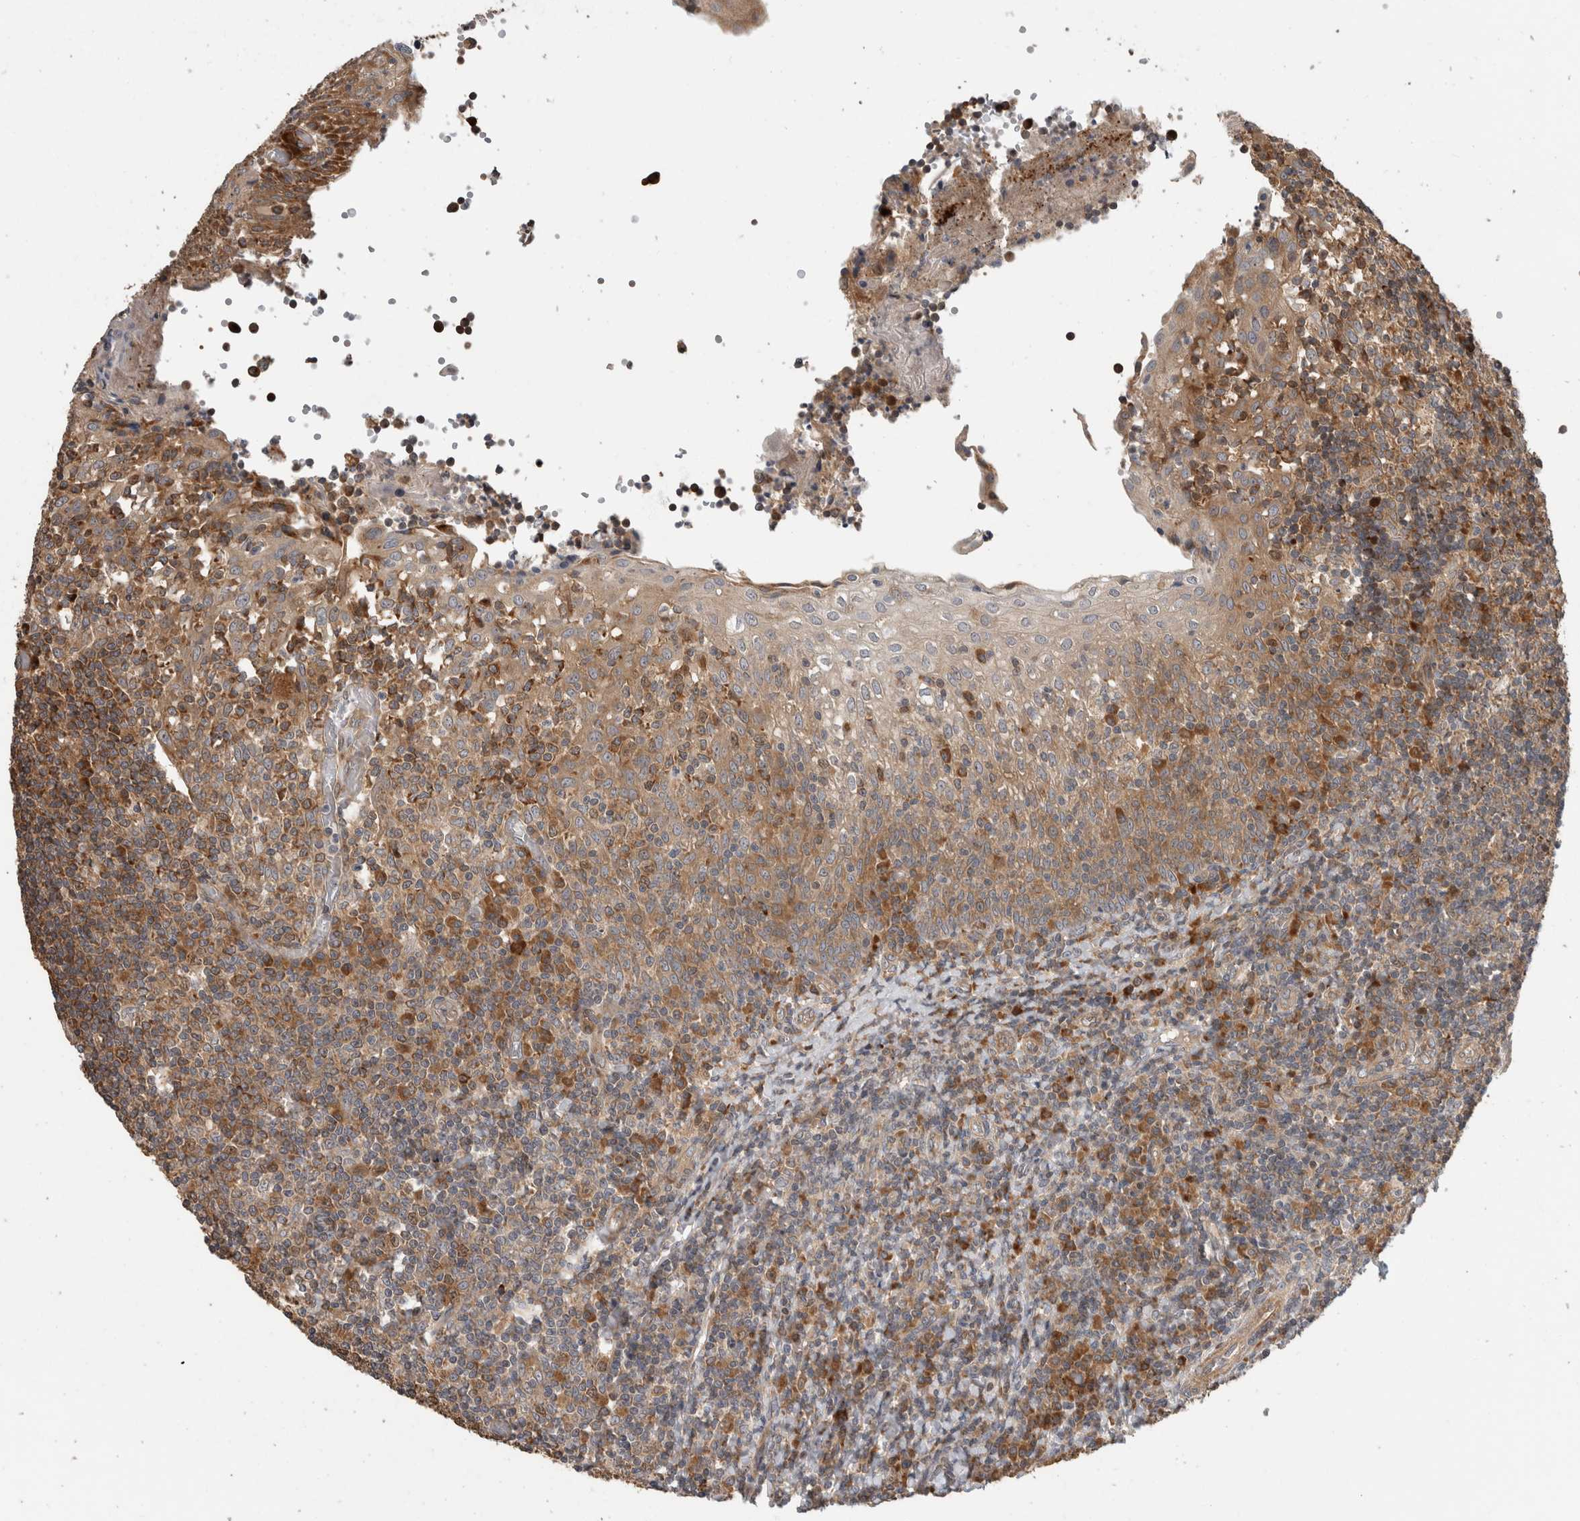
{"staining": {"intensity": "weak", "quantity": ">75%", "location": "cytoplasmic/membranous"}, "tissue": "tonsil", "cell_type": "Germinal center cells", "image_type": "normal", "snomed": [{"axis": "morphology", "description": "Normal tissue, NOS"}, {"axis": "topography", "description": "Tonsil"}], "caption": "Immunohistochemical staining of benign tonsil reveals low levels of weak cytoplasmic/membranous expression in about >75% of germinal center cells. (Stains: DAB in brown, nuclei in blue, Microscopy: brightfield microscopy at high magnification).", "gene": "PCDHB15", "patient": {"sex": "female", "age": 19}}